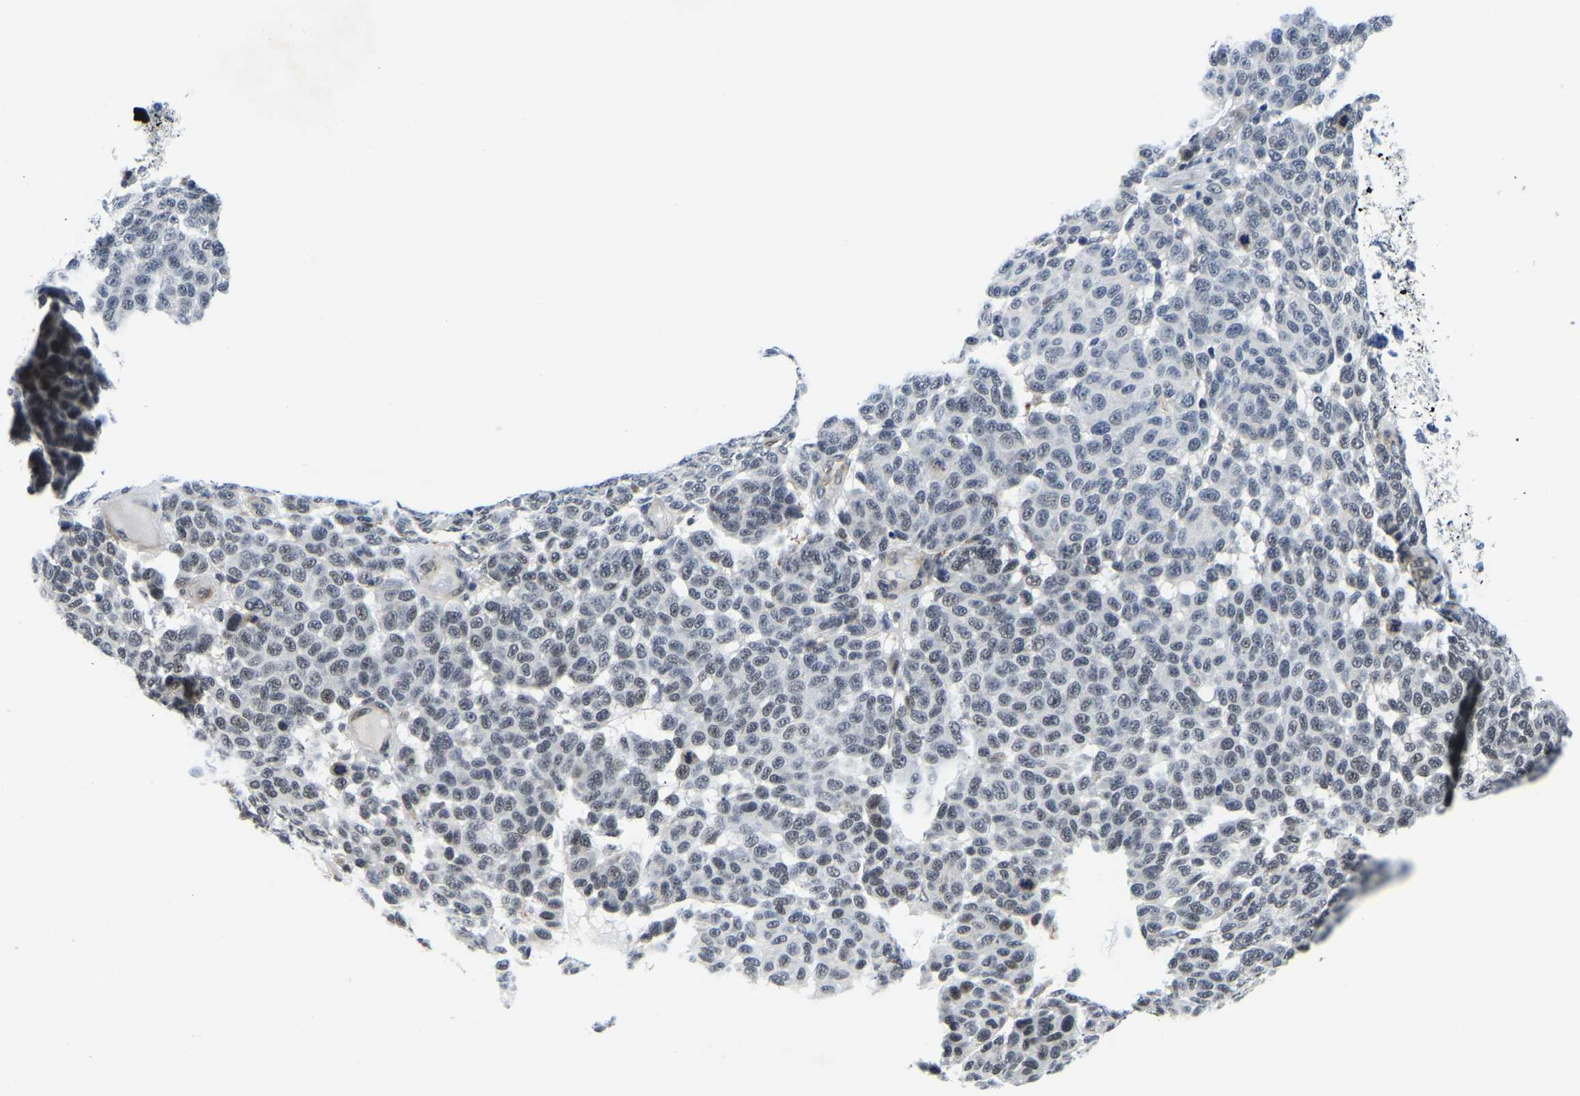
{"staining": {"intensity": "negative", "quantity": "none", "location": "none"}, "tissue": "melanoma", "cell_type": "Tumor cells", "image_type": "cancer", "snomed": [{"axis": "morphology", "description": "Malignant melanoma, NOS"}, {"axis": "topography", "description": "Skin"}], "caption": "IHC histopathology image of neoplastic tissue: human malignant melanoma stained with DAB (3,3'-diaminobenzidine) shows no significant protein staining in tumor cells. (IHC, brightfield microscopy, high magnification).", "gene": "POLDIP3", "patient": {"sex": "male", "age": 59}}